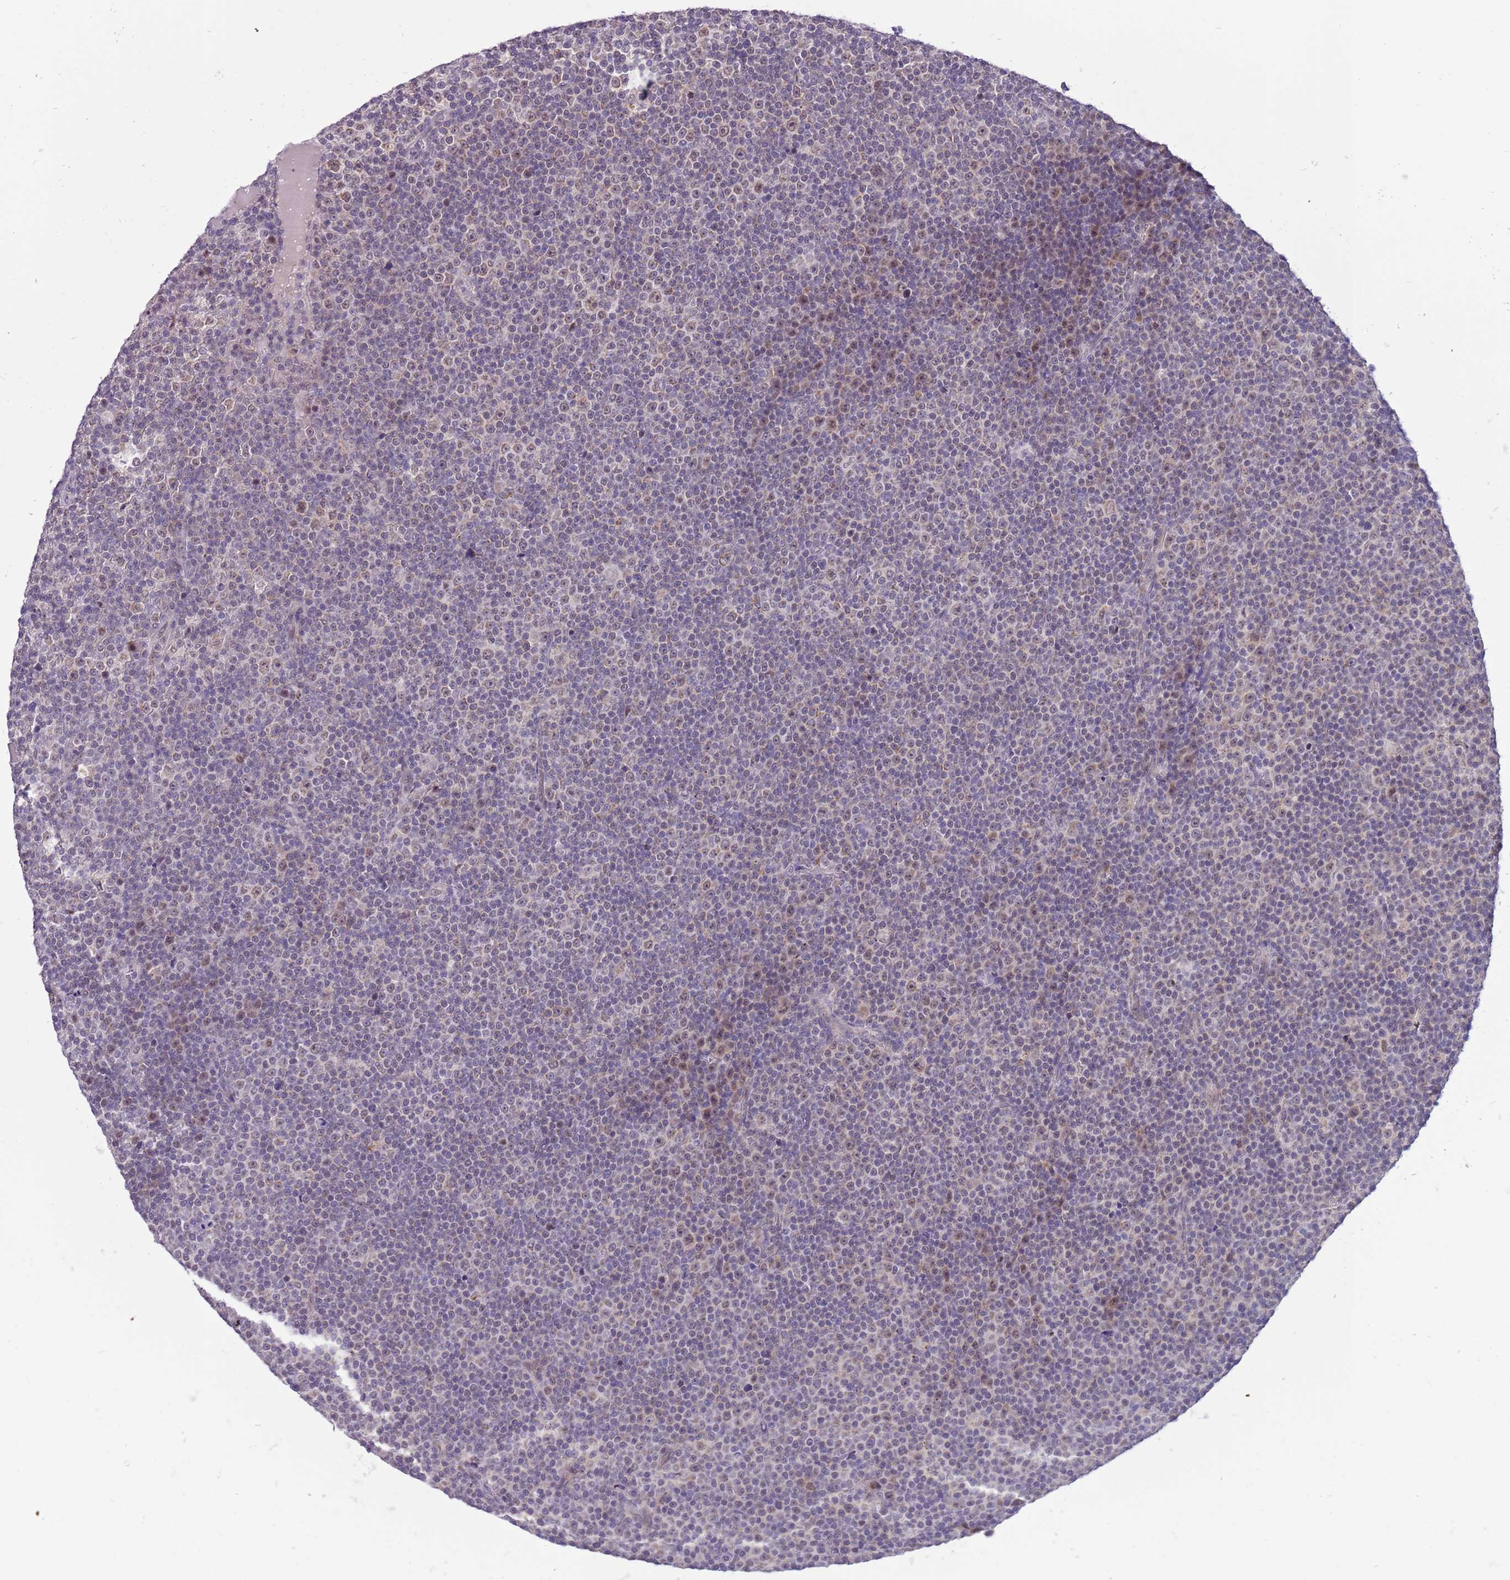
{"staining": {"intensity": "negative", "quantity": "none", "location": "none"}, "tissue": "lymphoma", "cell_type": "Tumor cells", "image_type": "cancer", "snomed": [{"axis": "morphology", "description": "Malignant lymphoma, non-Hodgkin's type, Low grade"}, {"axis": "topography", "description": "Lymph node"}], "caption": "This is an IHC photomicrograph of low-grade malignant lymphoma, non-Hodgkin's type. There is no positivity in tumor cells.", "gene": "FAM120C", "patient": {"sex": "female", "age": 67}}